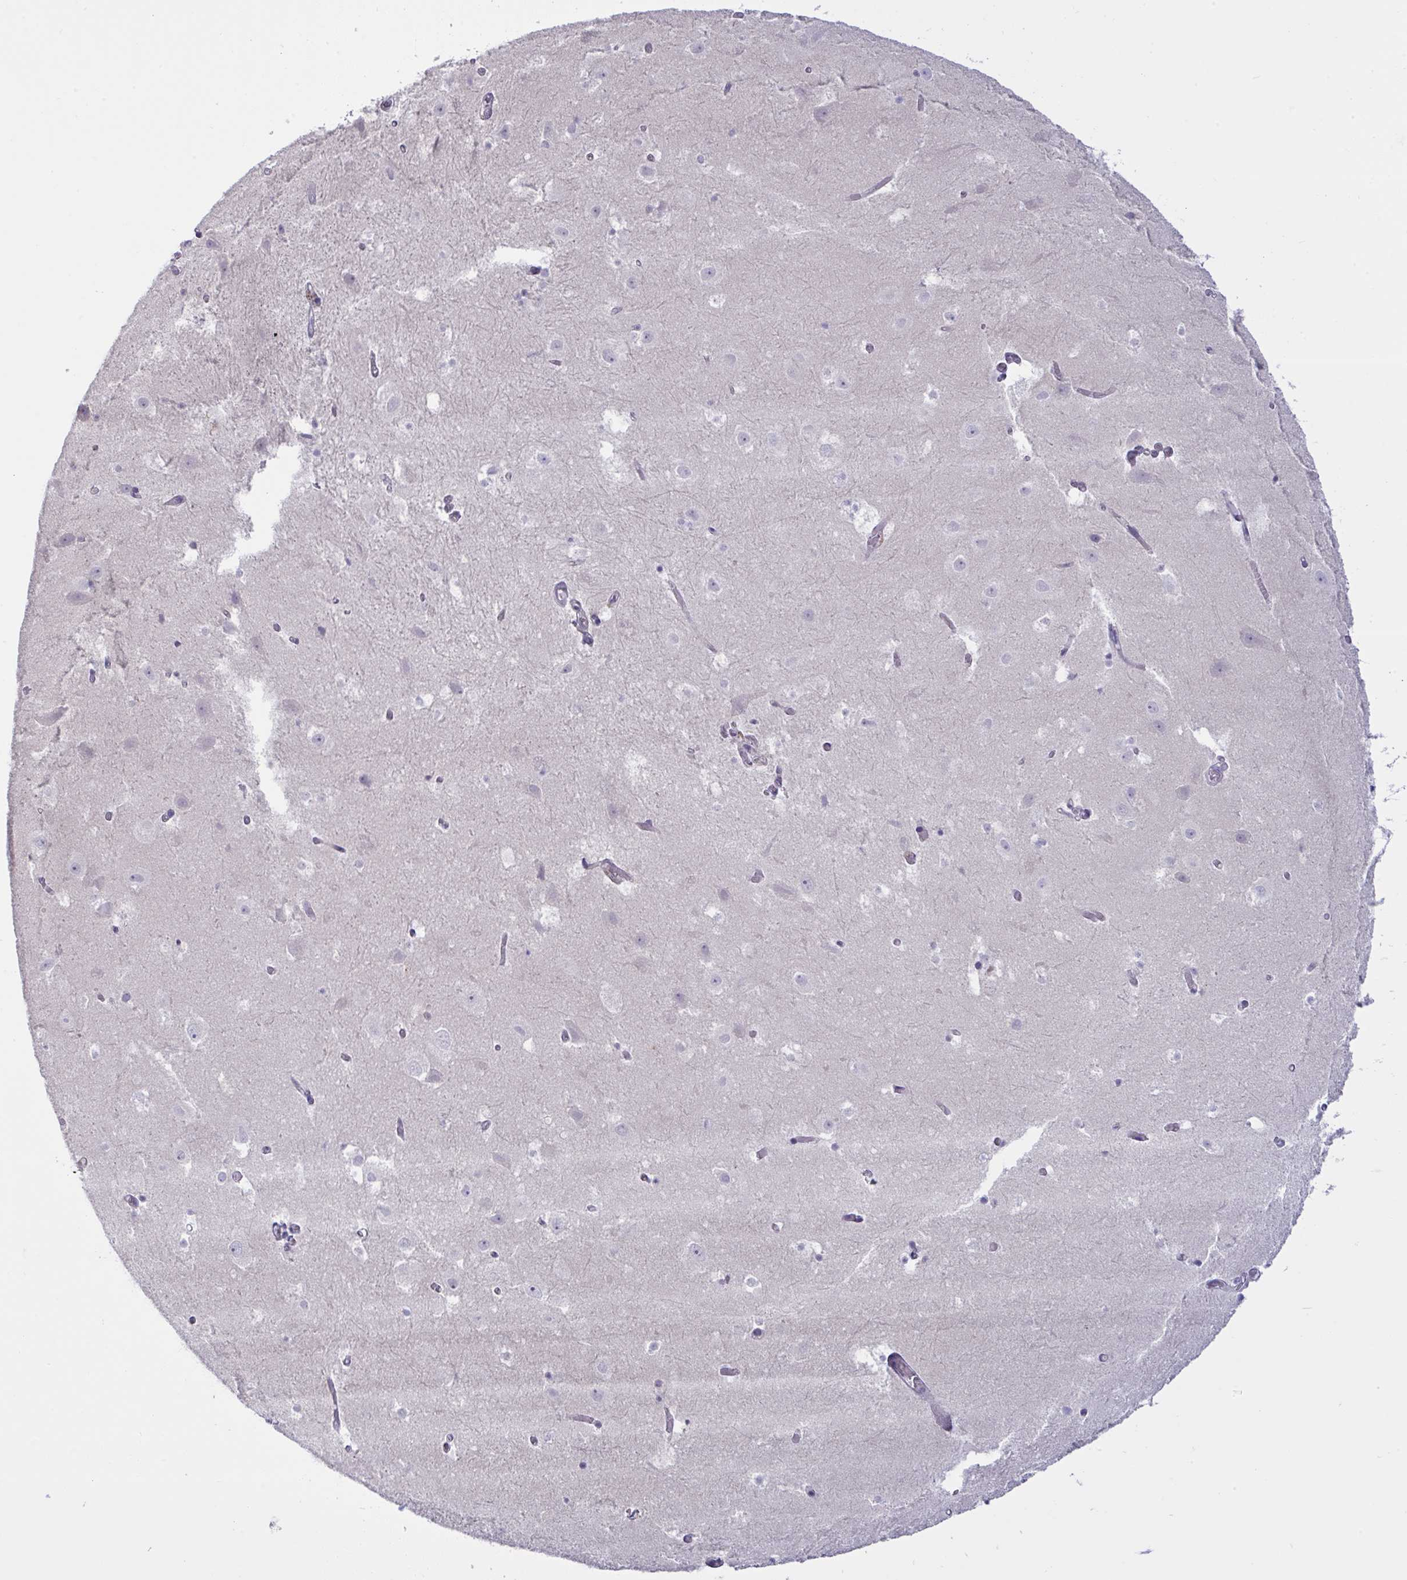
{"staining": {"intensity": "negative", "quantity": "none", "location": "none"}, "tissue": "hippocampus", "cell_type": "Glial cells", "image_type": "normal", "snomed": [{"axis": "morphology", "description": "Normal tissue, NOS"}, {"axis": "topography", "description": "Hippocampus"}], "caption": "IHC photomicrograph of normal hippocampus: human hippocampus stained with DAB (3,3'-diaminobenzidine) exhibits no significant protein positivity in glial cells. (Brightfield microscopy of DAB (3,3'-diaminobenzidine) immunohistochemistry at high magnification).", "gene": "TMEM41A", "patient": {"sex": "female", "age": 52}}